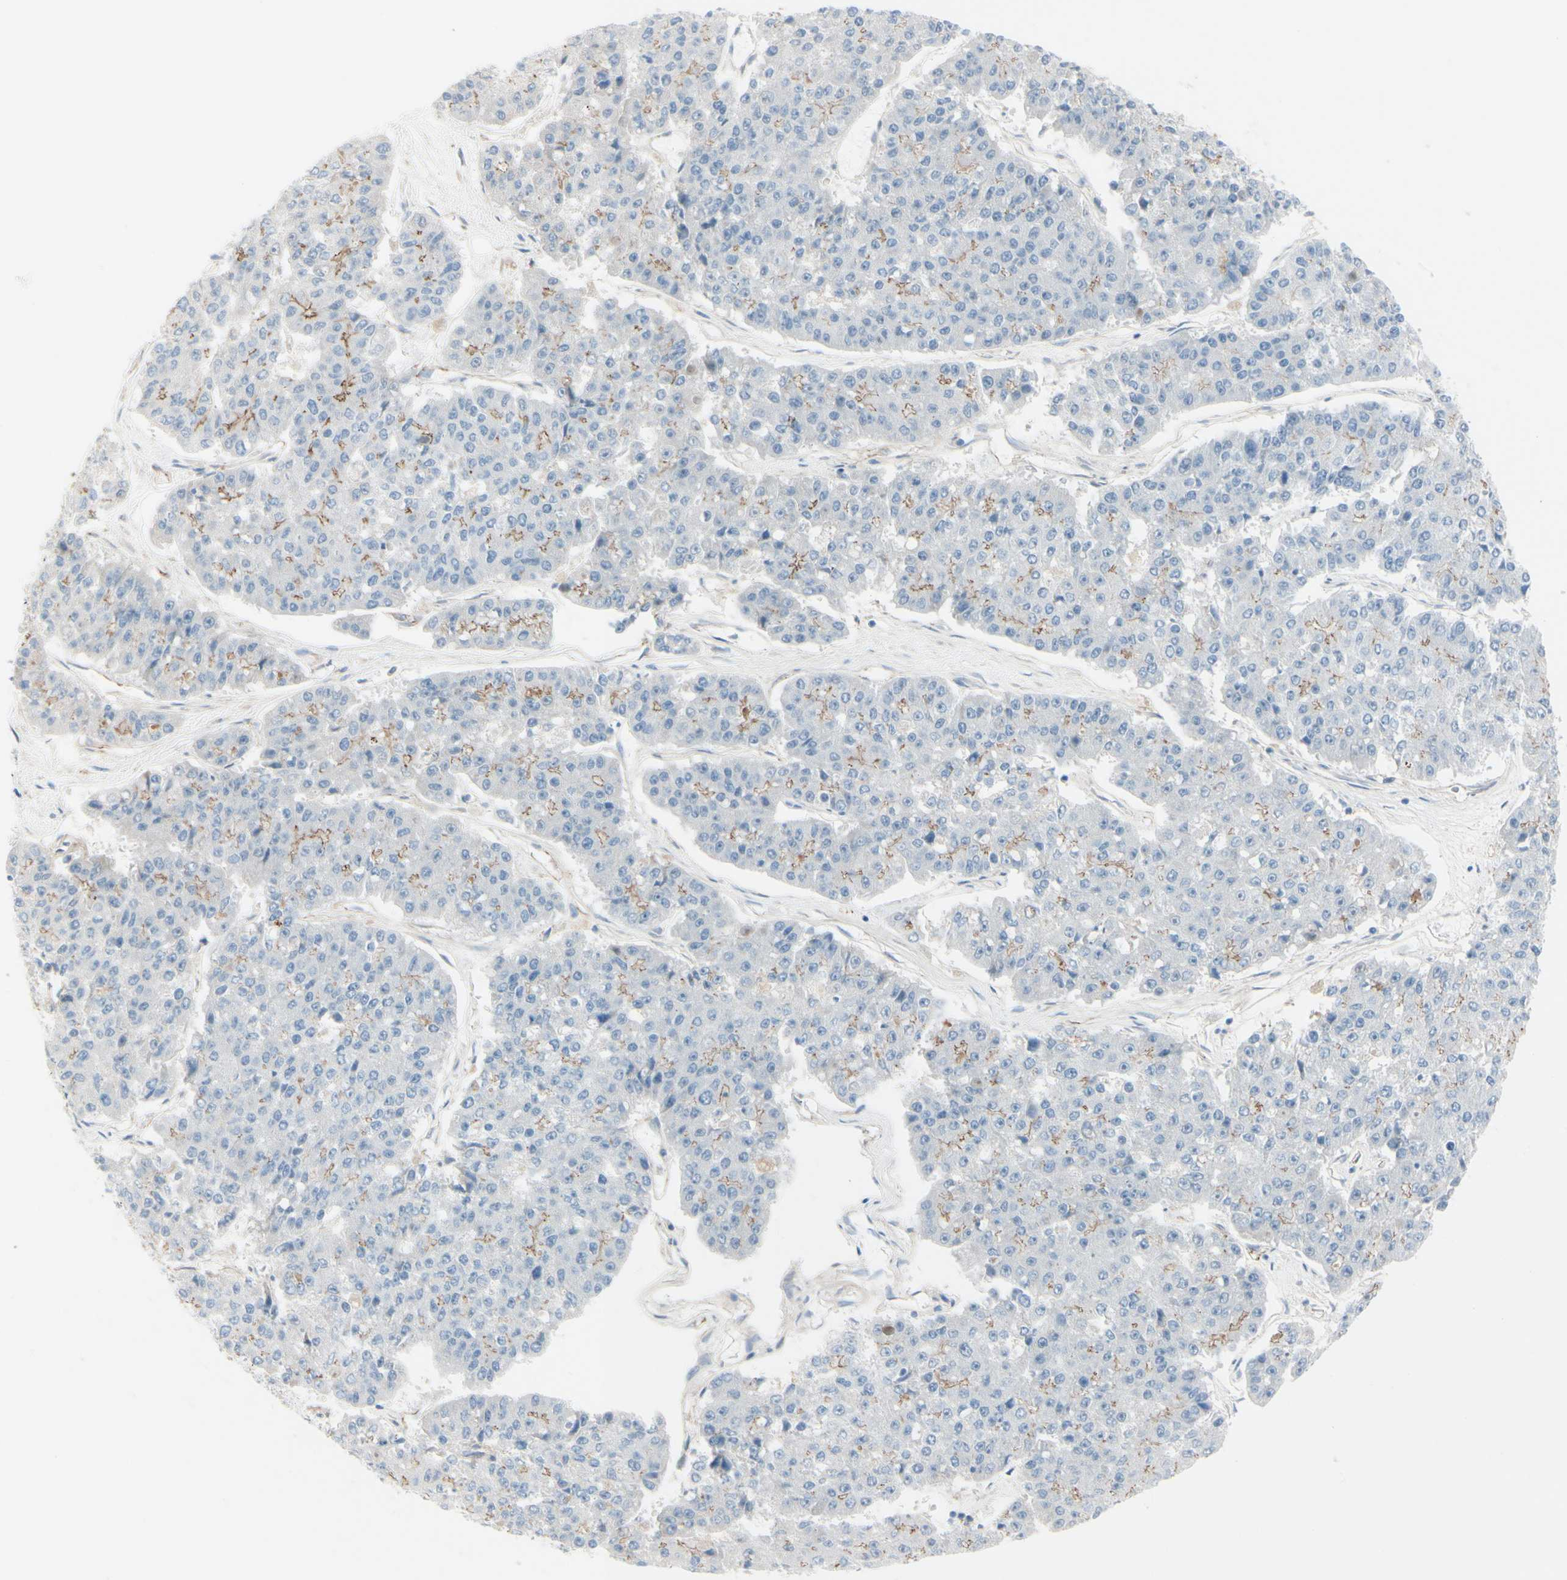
{"staining": {"intensity": "weak", "quantity": "25%-75%", "location": "cytoplasmic/membranous"}, "tissue": "pancreatic cancer", "cell_type": "Tumor cells", "image_type": "cancer", "snomed": [{"axis": "morphology", "description": "Adenocarcinoma, NOS"}, {"axis": "topography", "description": "Pancreas"}], "caption": "Human pancreatic adenocarcinoma stained for a protein (brown) reveals weak cytoplasmic/membranous positive staining in about 25%-75% of tumor cells.", "gene": "TJP1", "patient": {"sex": "male", "age": 50}}